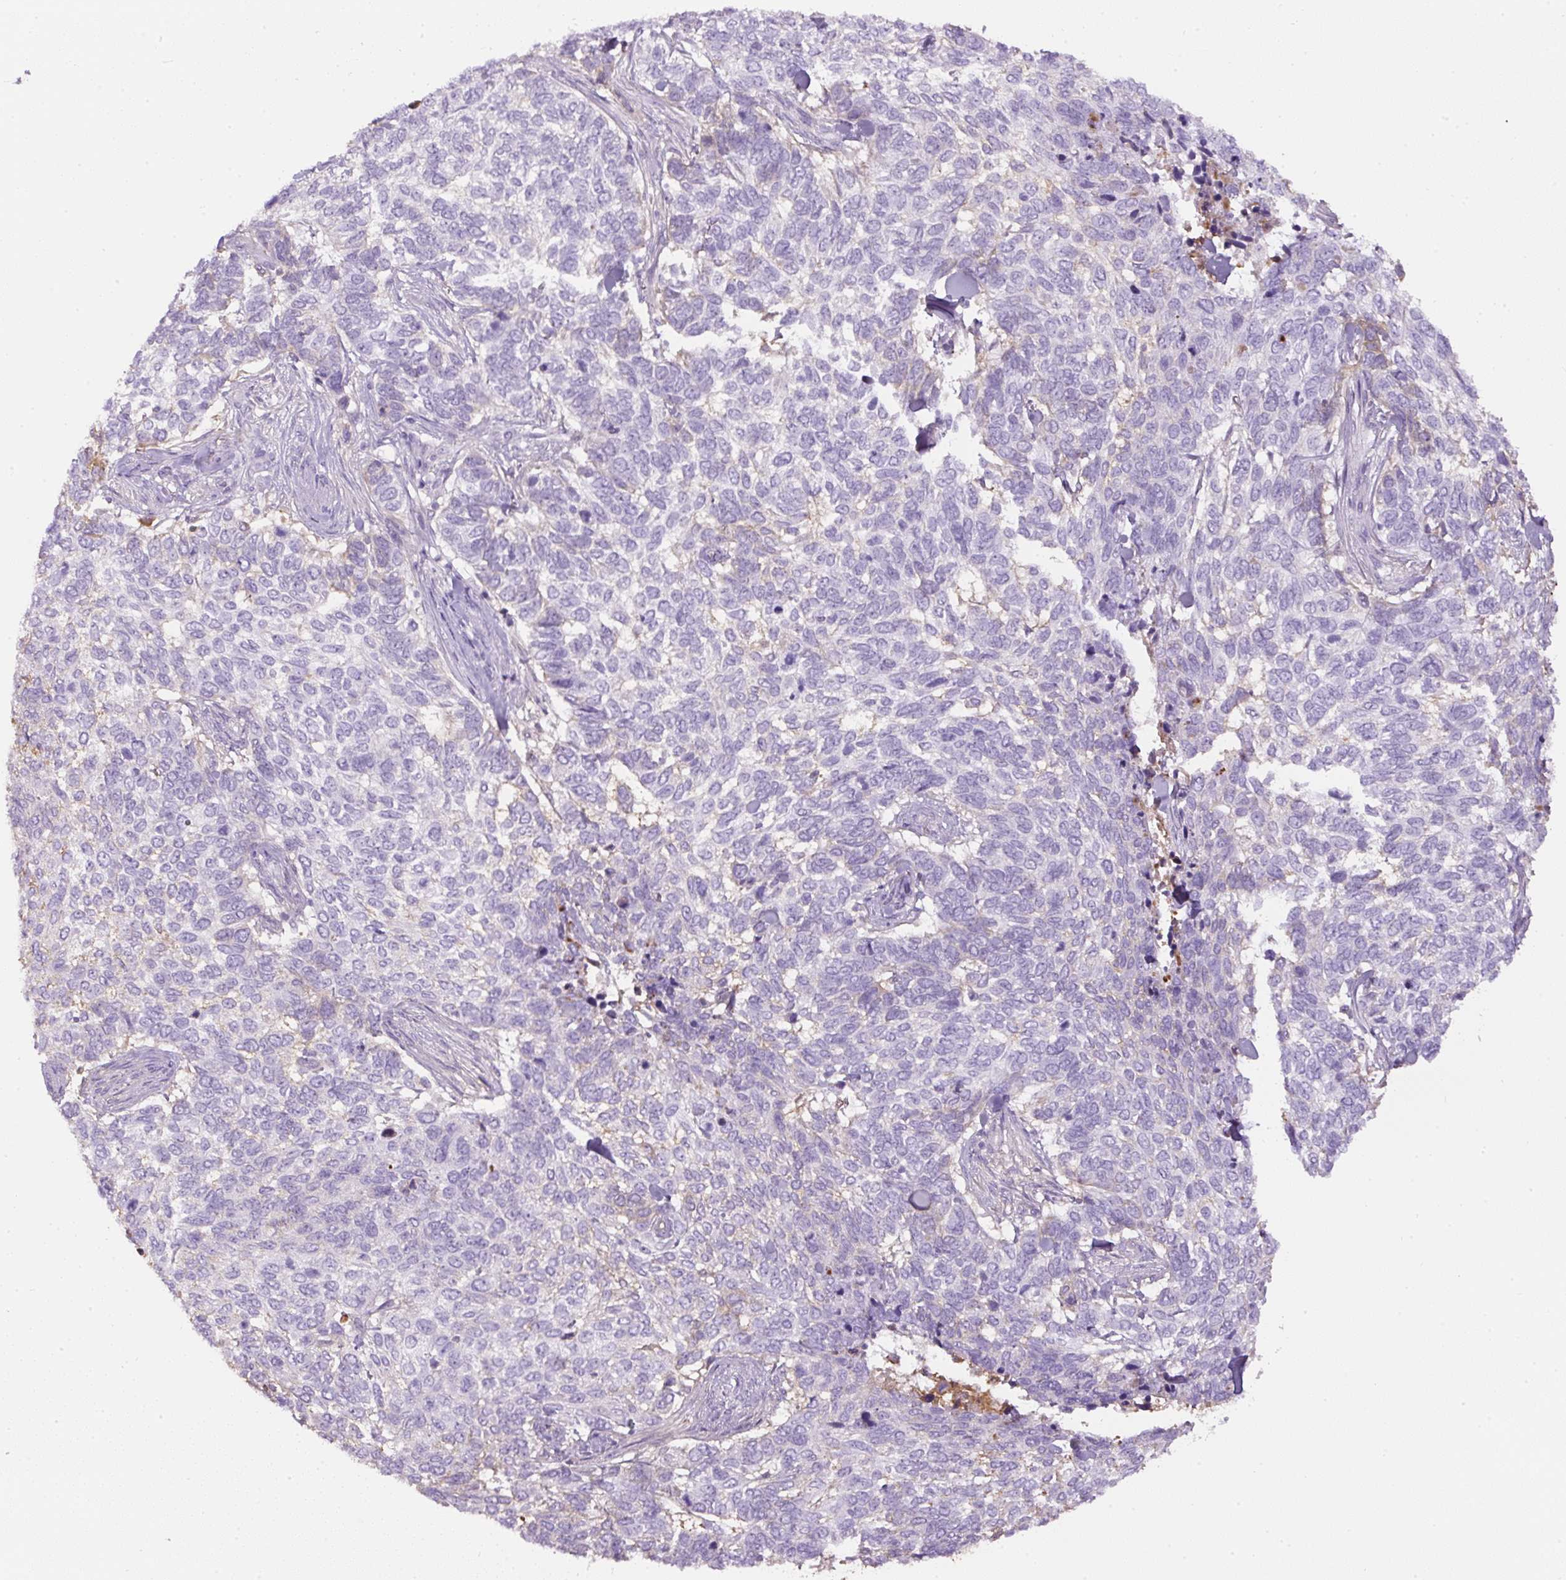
{"staining": {"intensity": "negative", "quantity": "none", "location": "none"}, "tissue": "skin cancer", "cell_type": "Tumor cells", "image_type": "cancer", "snomed": [{"axis": "morphology", "description": "Basal cell carcinoma"}, {"axis": "topography", "description": "Skin"}], "caption": "Human skin basal cell carcinoma stained for a protein using immunohistochemistry displays no staining in tumor cells.", "gene": "APOA1", "patient": {"sex": "female", "age": 65}}